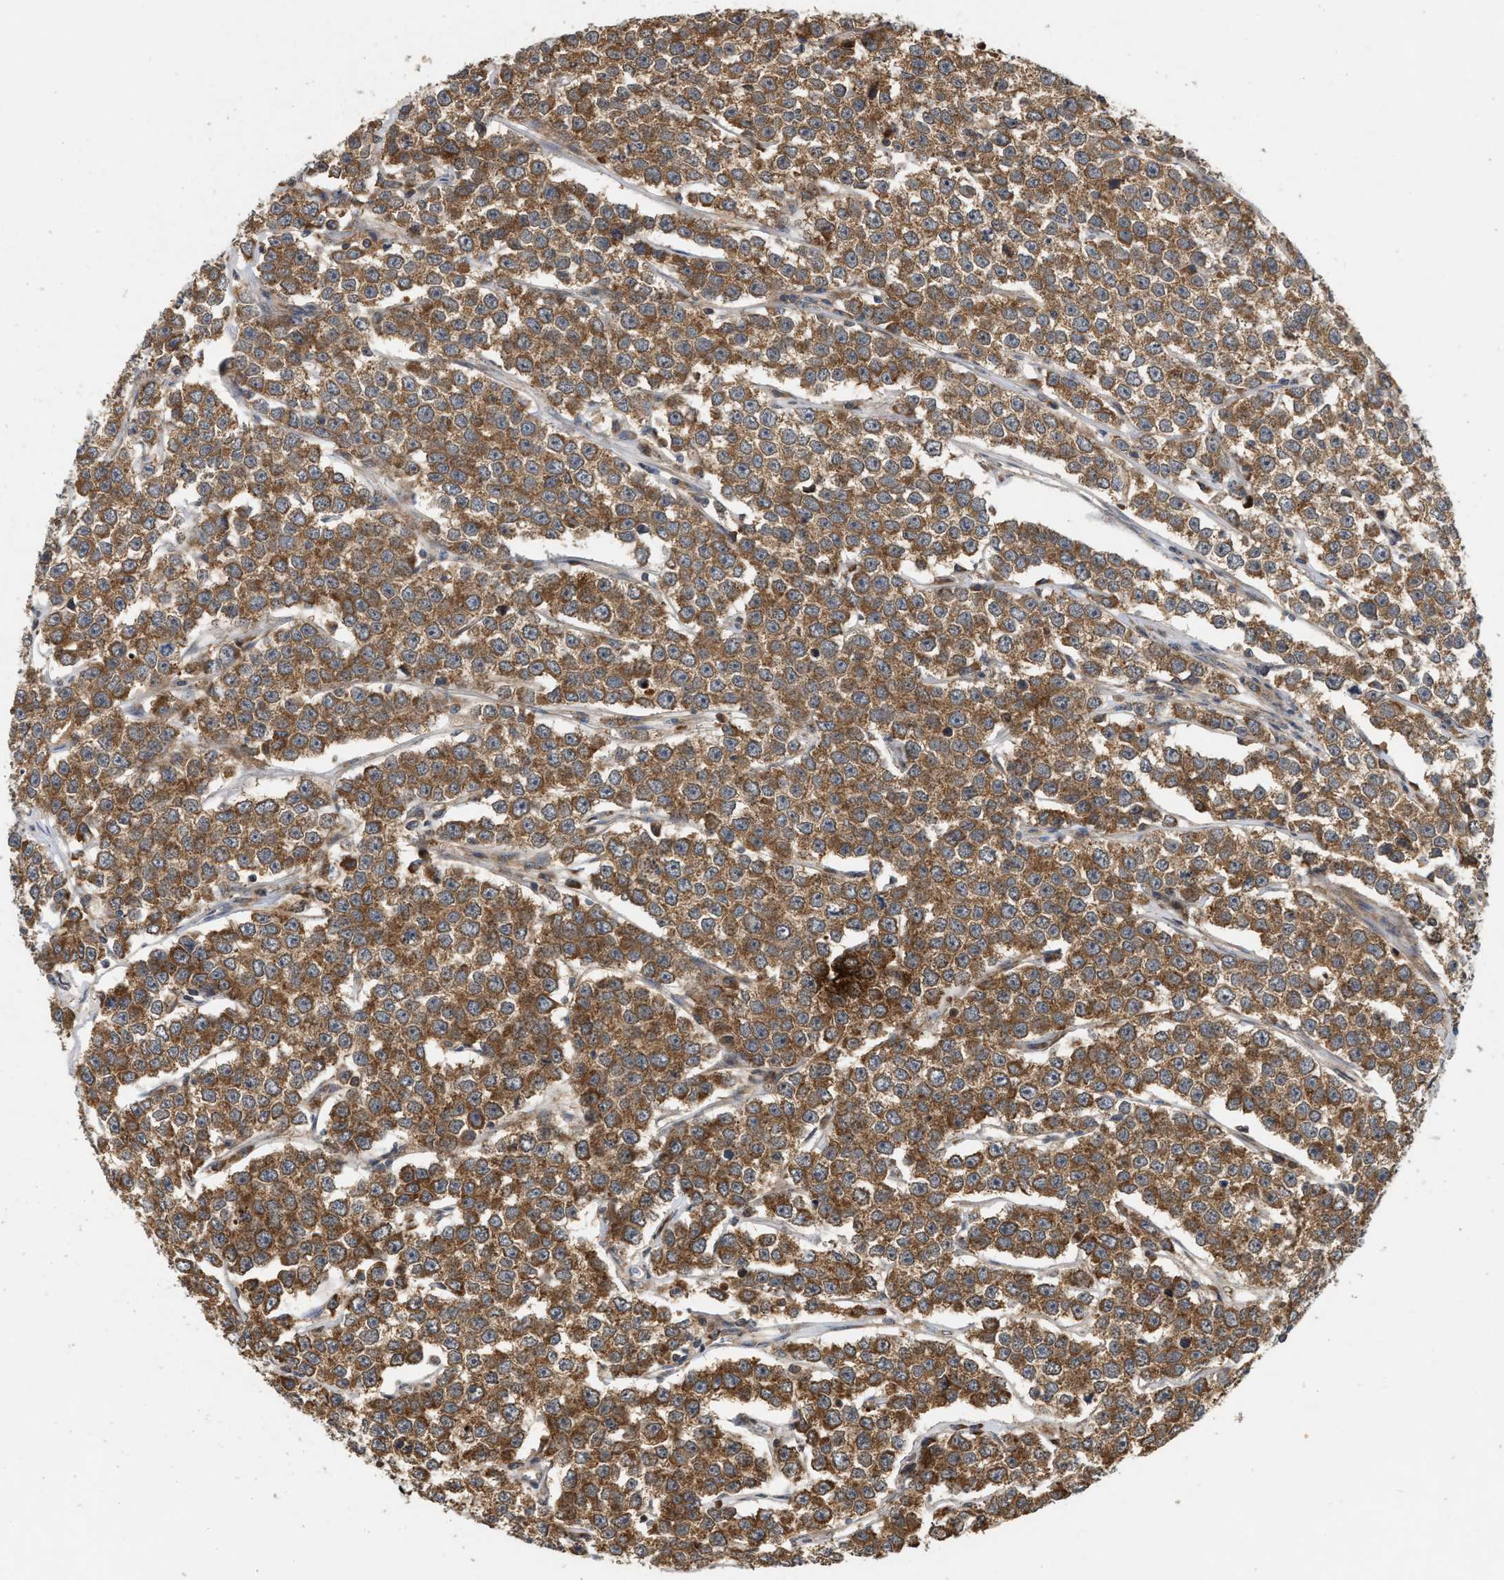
{"staining": {"intensity": "moderate", "quantity": ">75%", "location": "cytoplasmic/membranous"}, "tissue": "testis cancer", "cell_type": "Tumor cells", "image_type": "cancer", "snomed": [{"axis": "morphology", "description": "Seminoma, NOS"}, {"axis": "morphology", "description": "Carcinoma, Embryonal, NOS"}, {"axis": "topography", "description": "Testis"}], "caption": "Brown immunohistochemical staining in testis cancer displays moderate cytoplasmic/membranous staining in approximately >75% of tumor cells. The staining was performed using DAB (3,3'-diaminobenzidine), with brown indicating positive protein expression. Nuclei are stained blue with hematoxylin.", "gene": "CFLAR", "patient": {"sex": "male", "age": 52}}